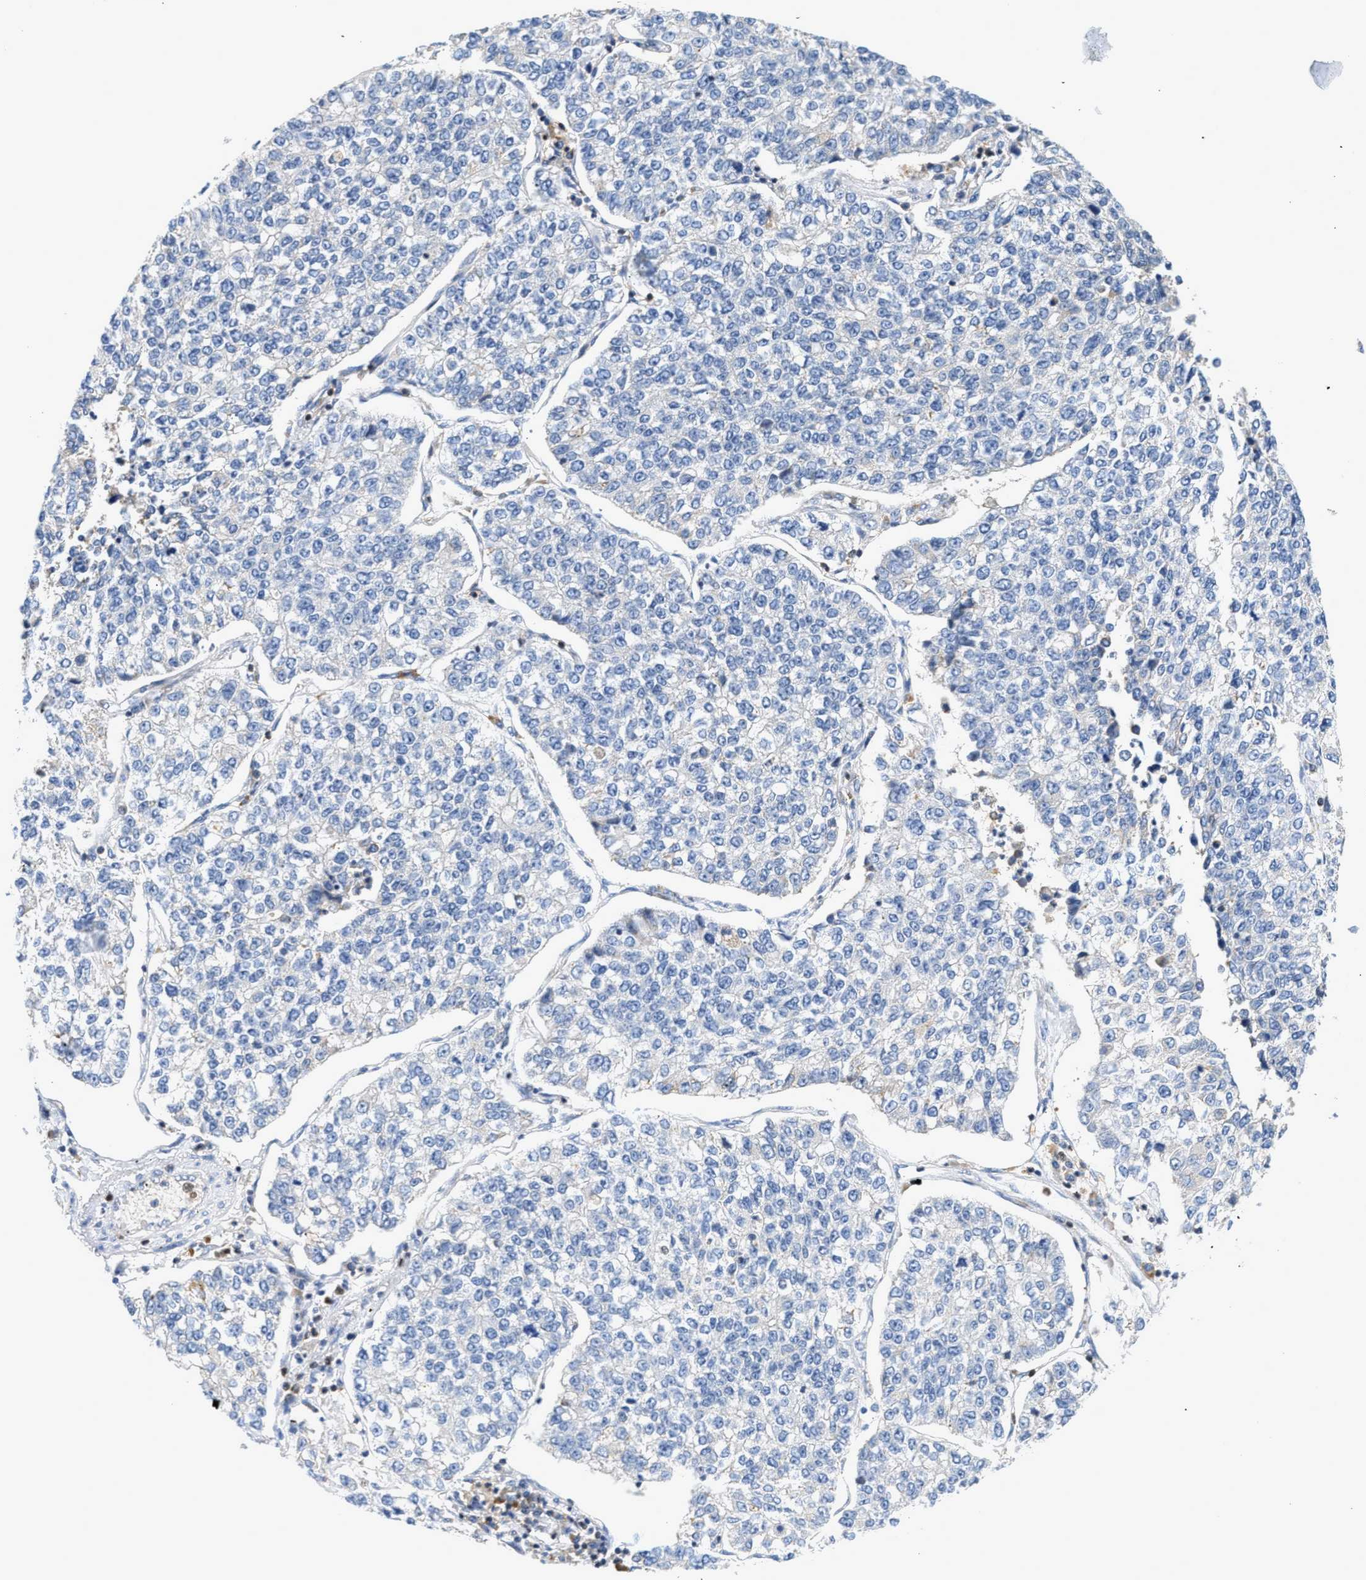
{"staining": {"intensity": "negative", "quantity": "none", "location": "none"}, "tissue": "lung cancer", "cell_type": "Tumor cells", "image_type": "cancer", "snomed": [{"axis": "morphology", "description": "Adenocarcinoma, NOS"}, {"axis": "topography", "description": "Lung"}], "caption": "DAB (3,3'-diaminobenzidine) immunohistochemical staining of human lung cancer (adenocarcinoma) reveals no significant expression in tumor cells. (Immunohistochemistry (ihc), brightfield microscopy, high magnification).", "gene": "SLIT2", "patient": {"sex": "male", "age": 49}}